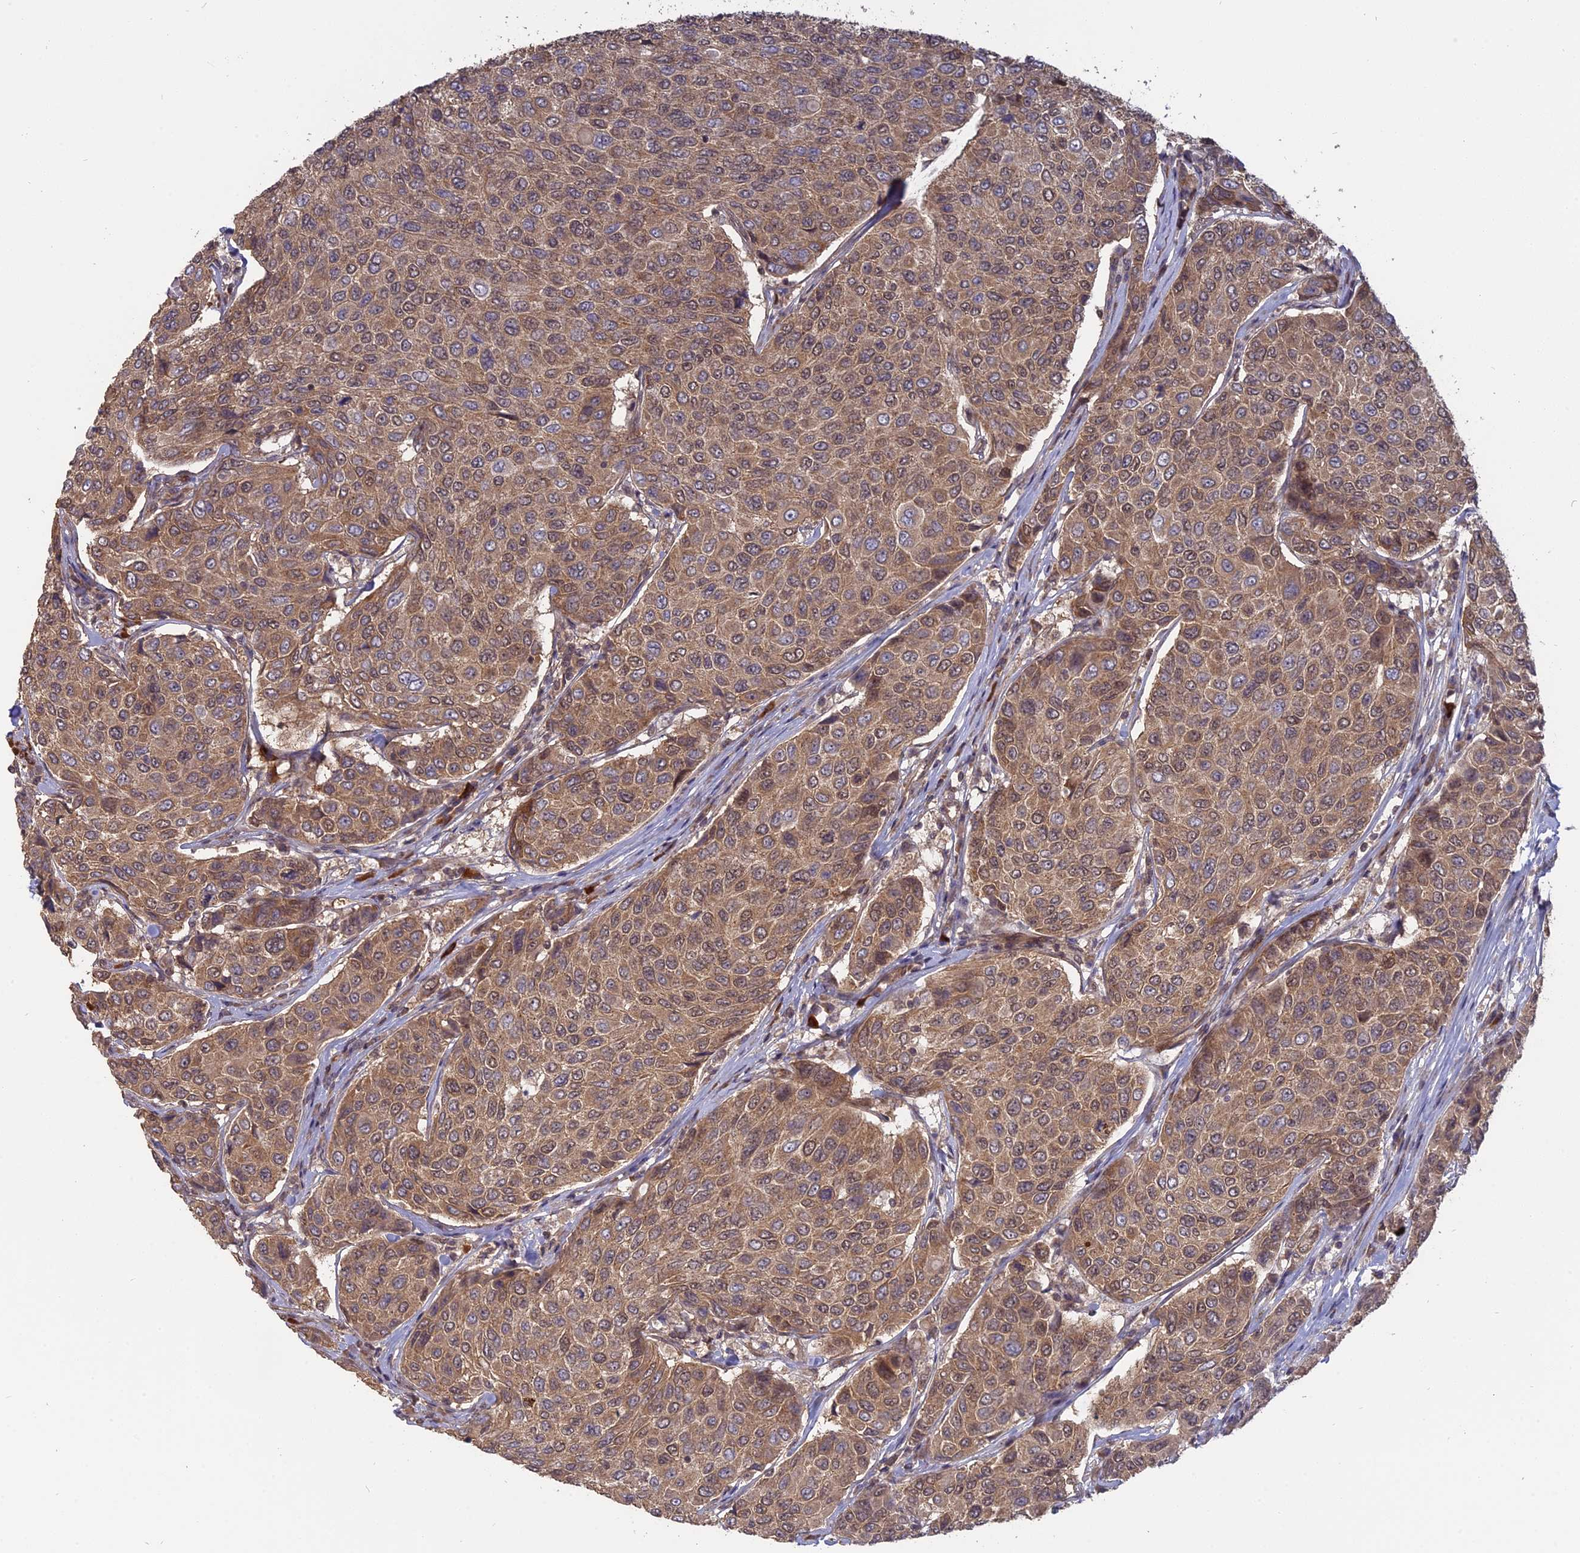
{"staining": {"intensity": "moderate", "quantity": ">75%", "location": "cytoplasmic/membranous"}, "tissue": "breast cancer", "cell_type": "Tumor cells", "image_type": "cancer", "snomed": [{"axis": "morphology", "description": "Duct carcinoma"}, {"axis": "topography", "description": "Breast"}], "caption": "High-magnification brightfield microscopy of invasive ductal carcinoma (breast) stained with DAB (brown) and counterstained with hematoxylin (blue). tumor cells exhibit moderate cytoplasmic/membranous positivity is identified in approximately>75% of cells.", "gene": "PKIG", "patient": {"sex": "female", "age": 55}}